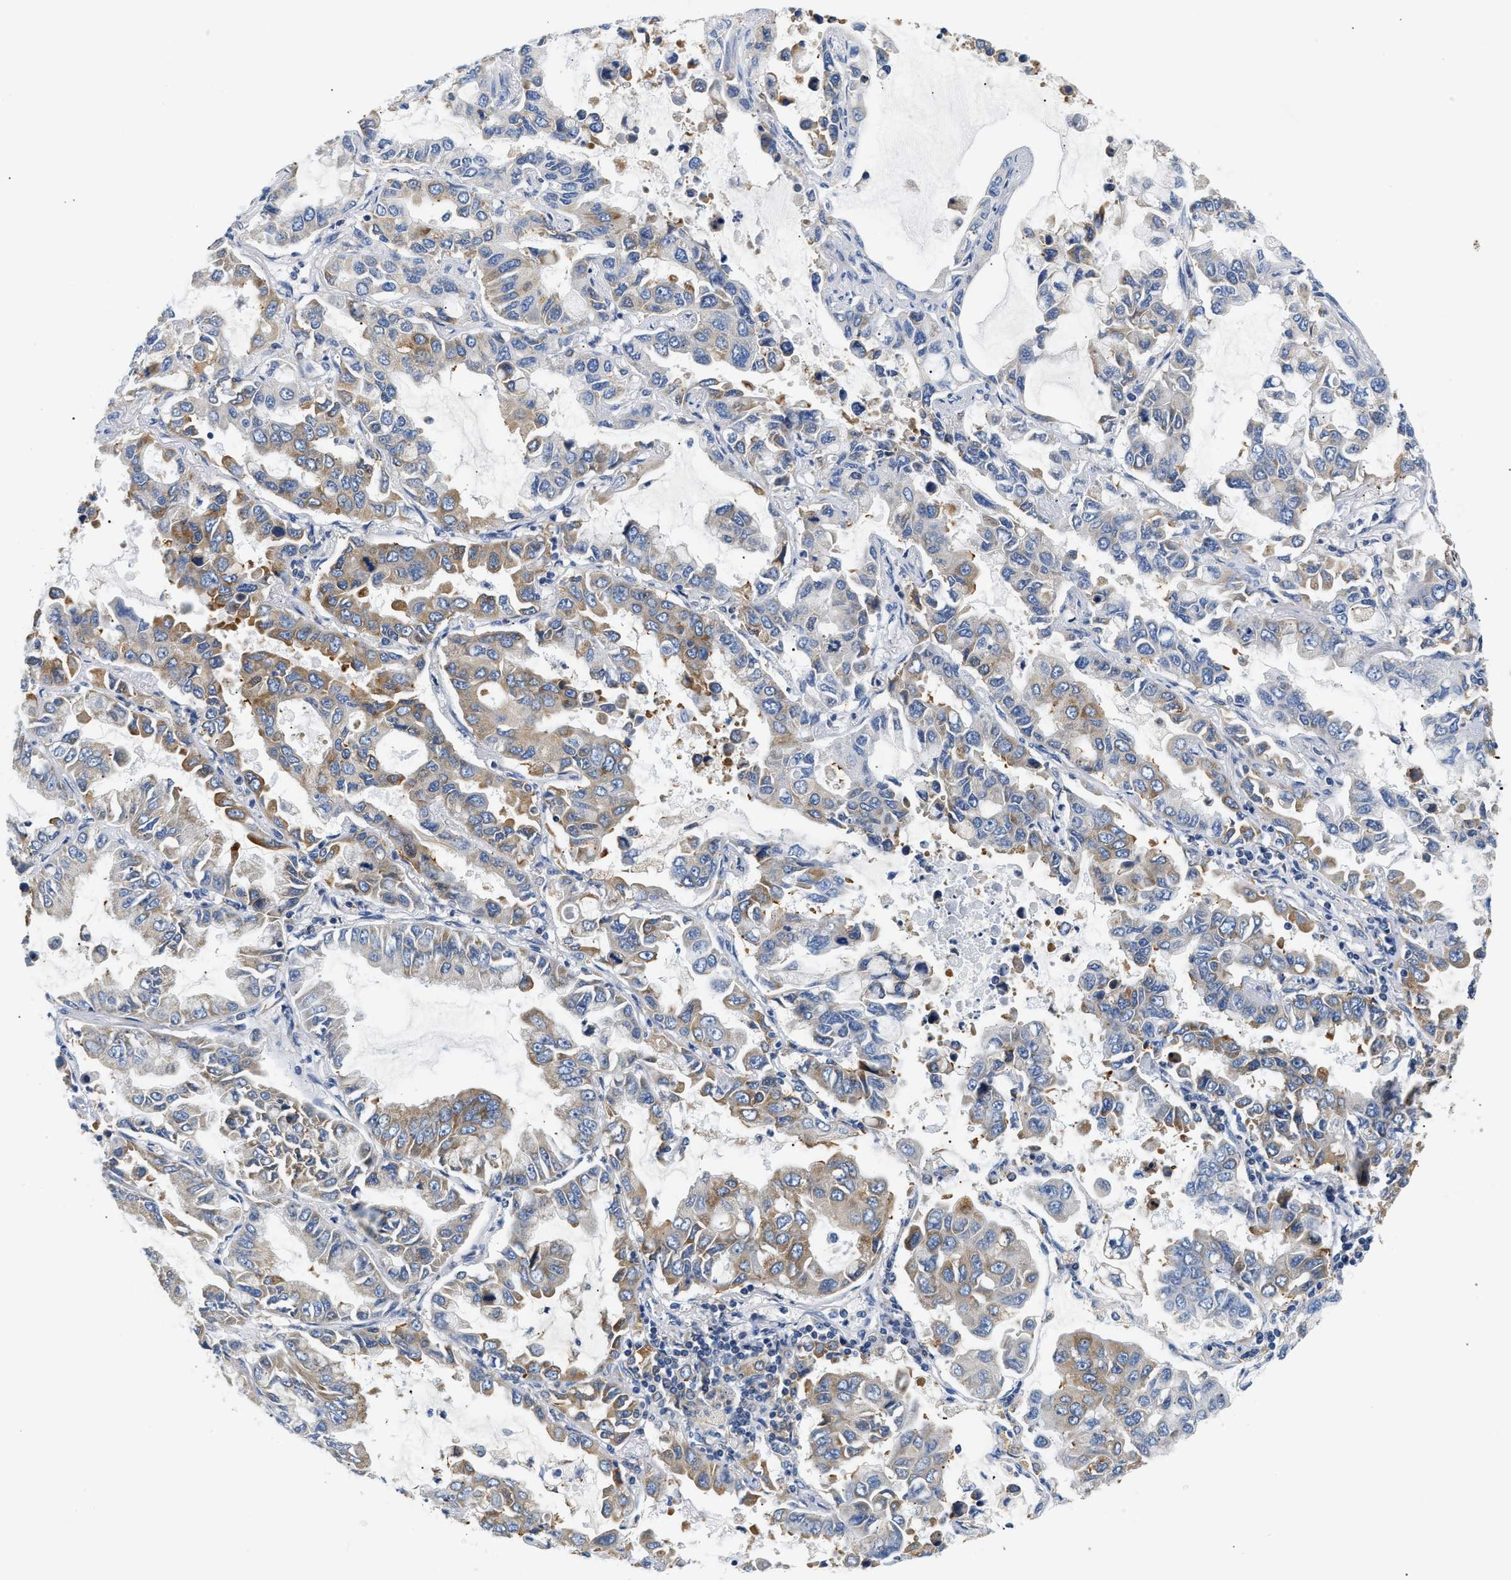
{"staining": {"intensity": "moderate", "quantity": "<25%", "location": "cytoplasmic/membranous"}, "tissue": "lung cancer", "cell_type": "Tumor cells", "image_type": "cancer", "snomed": [{"axis": "morphology", "description": "Adenocarcinoma, NOS"}, {"axis": "topography", "description": "Lung"}], "caption": "Adenocarcinoma (lung) stained with DAB (3,3'-diaminobenzidine) immunohistochemistry demonstrates low levels of moderate cytoplasmic/membranous expression in about <25% of tumor cells.", "gene": "HDHD3", "patient": {"sex": "male", "age": 64}}